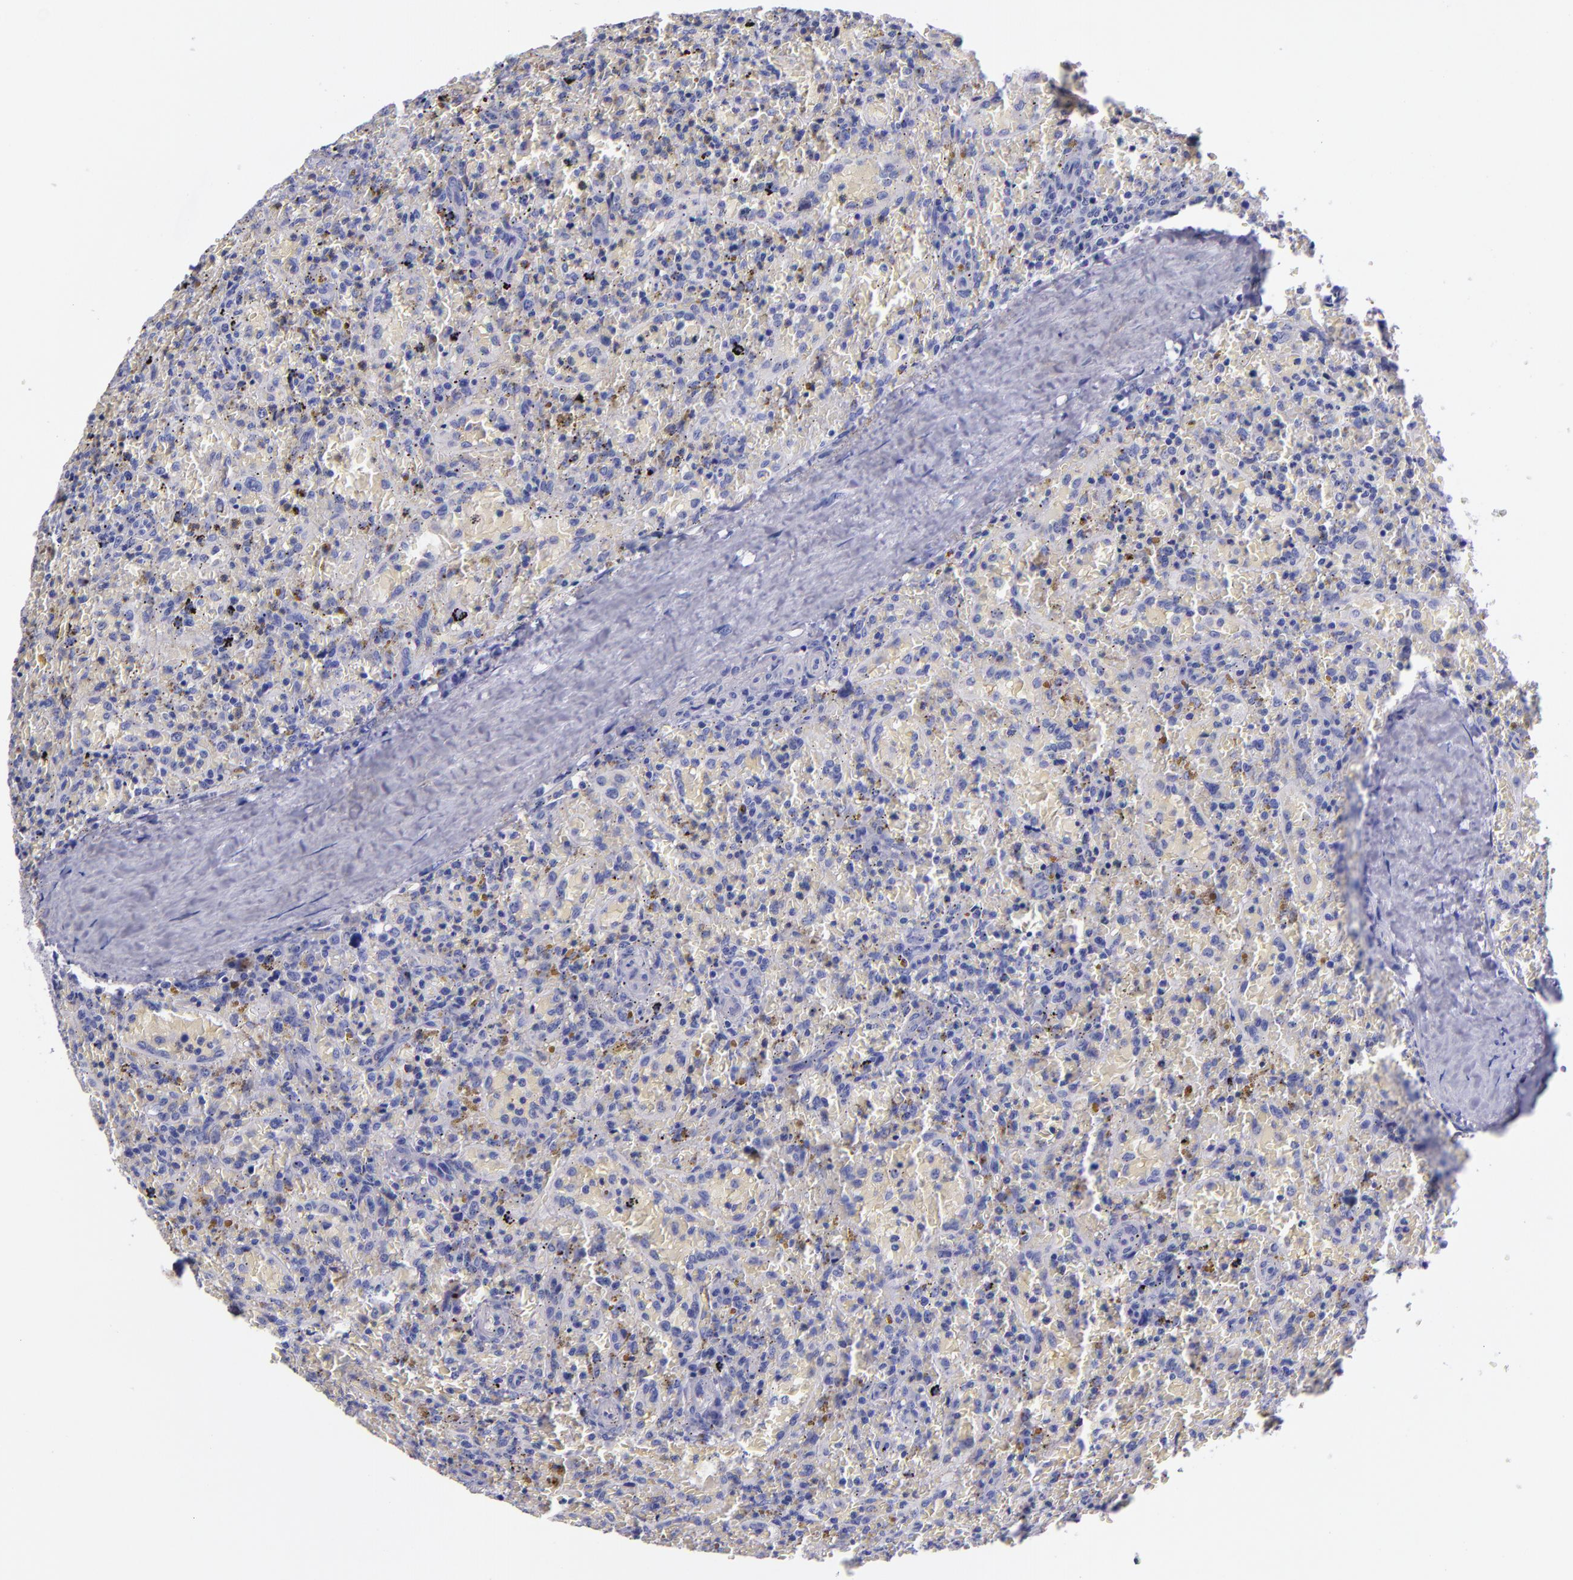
{"staining": {"intensity": "negative", "quantity": "none", "location": "none"}, "tissue": "lymphoma", "cell_type": "Tumor cells", "image_type": "cancer", "snomed": [{"axis": "morphology", "description": "Malignant lymphoma, non-Hodgkin's type, High grade"}, {"axis": "topography", "description": "Spleen"}, {"axis": "topography", "description": "Lymph node"}], "caption": "High magnification brightfield microscopy of lymphoma stained with DAB (3,3'-diaminobenzidine) (brown) and counterstained with hematoxylin (blue): tumor cells show no significant staining.", "gene": "SV2A", "patient": {"sex": "female", "age": 70}}